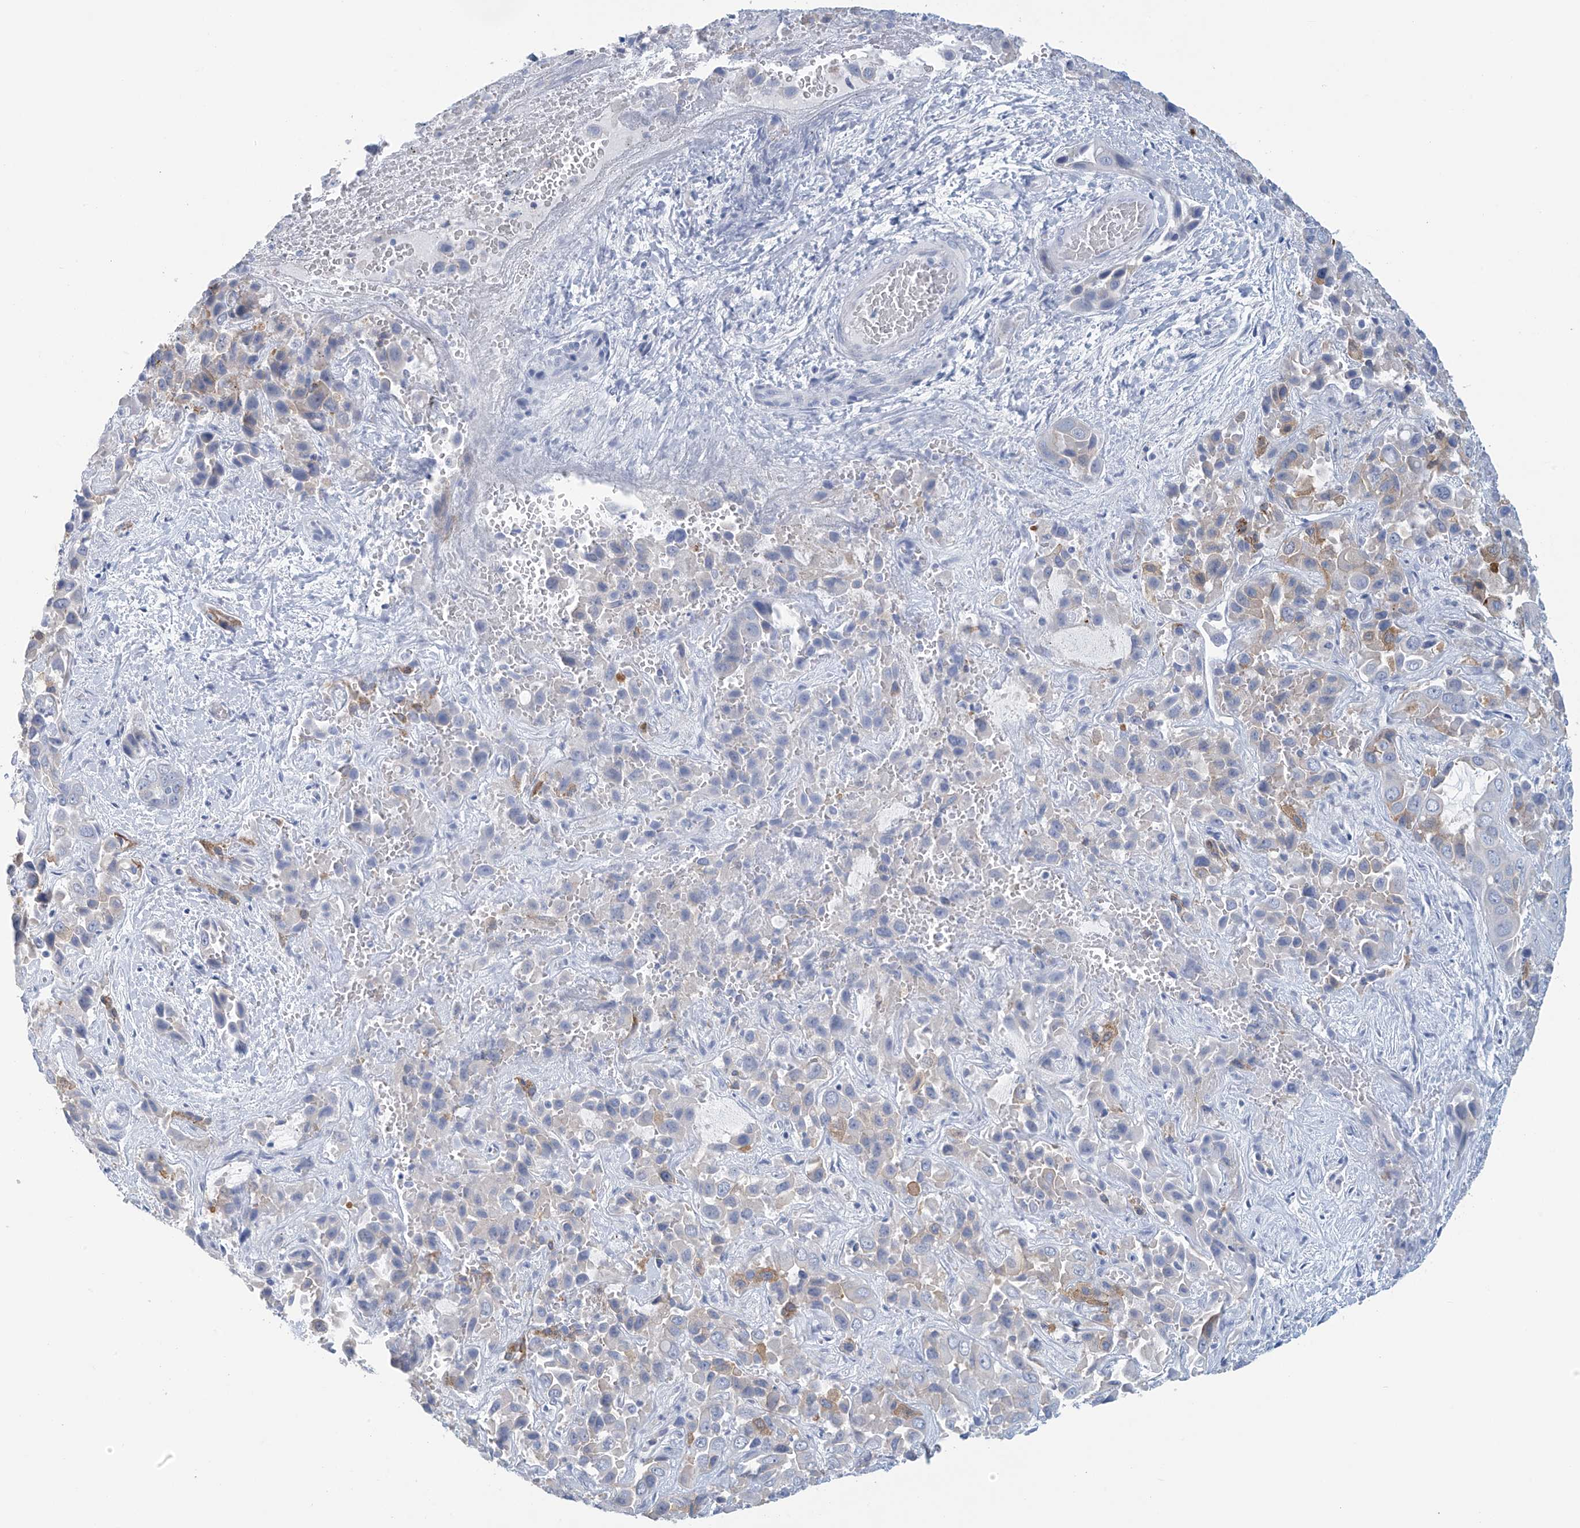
{"staining": {"intensity": "weak", "quantity": "<25%", "location": "cytoplasmic/membranous"}, "tissue": "liver cancer", "cell_type": "Tumor cells", "image_type": "cancer", "snomed": [{"axis": "morphology", "description": "Cholangiocarcinoma"}, {"axis": "topography", "description": "Liver"}], "caption": "Cholangiocarcinoma (liver) was stained to show a protein in brown. There is no significant expression in tumor cells.", "gene": "DSP", "patient": {"sex": "female", "age": 52}}